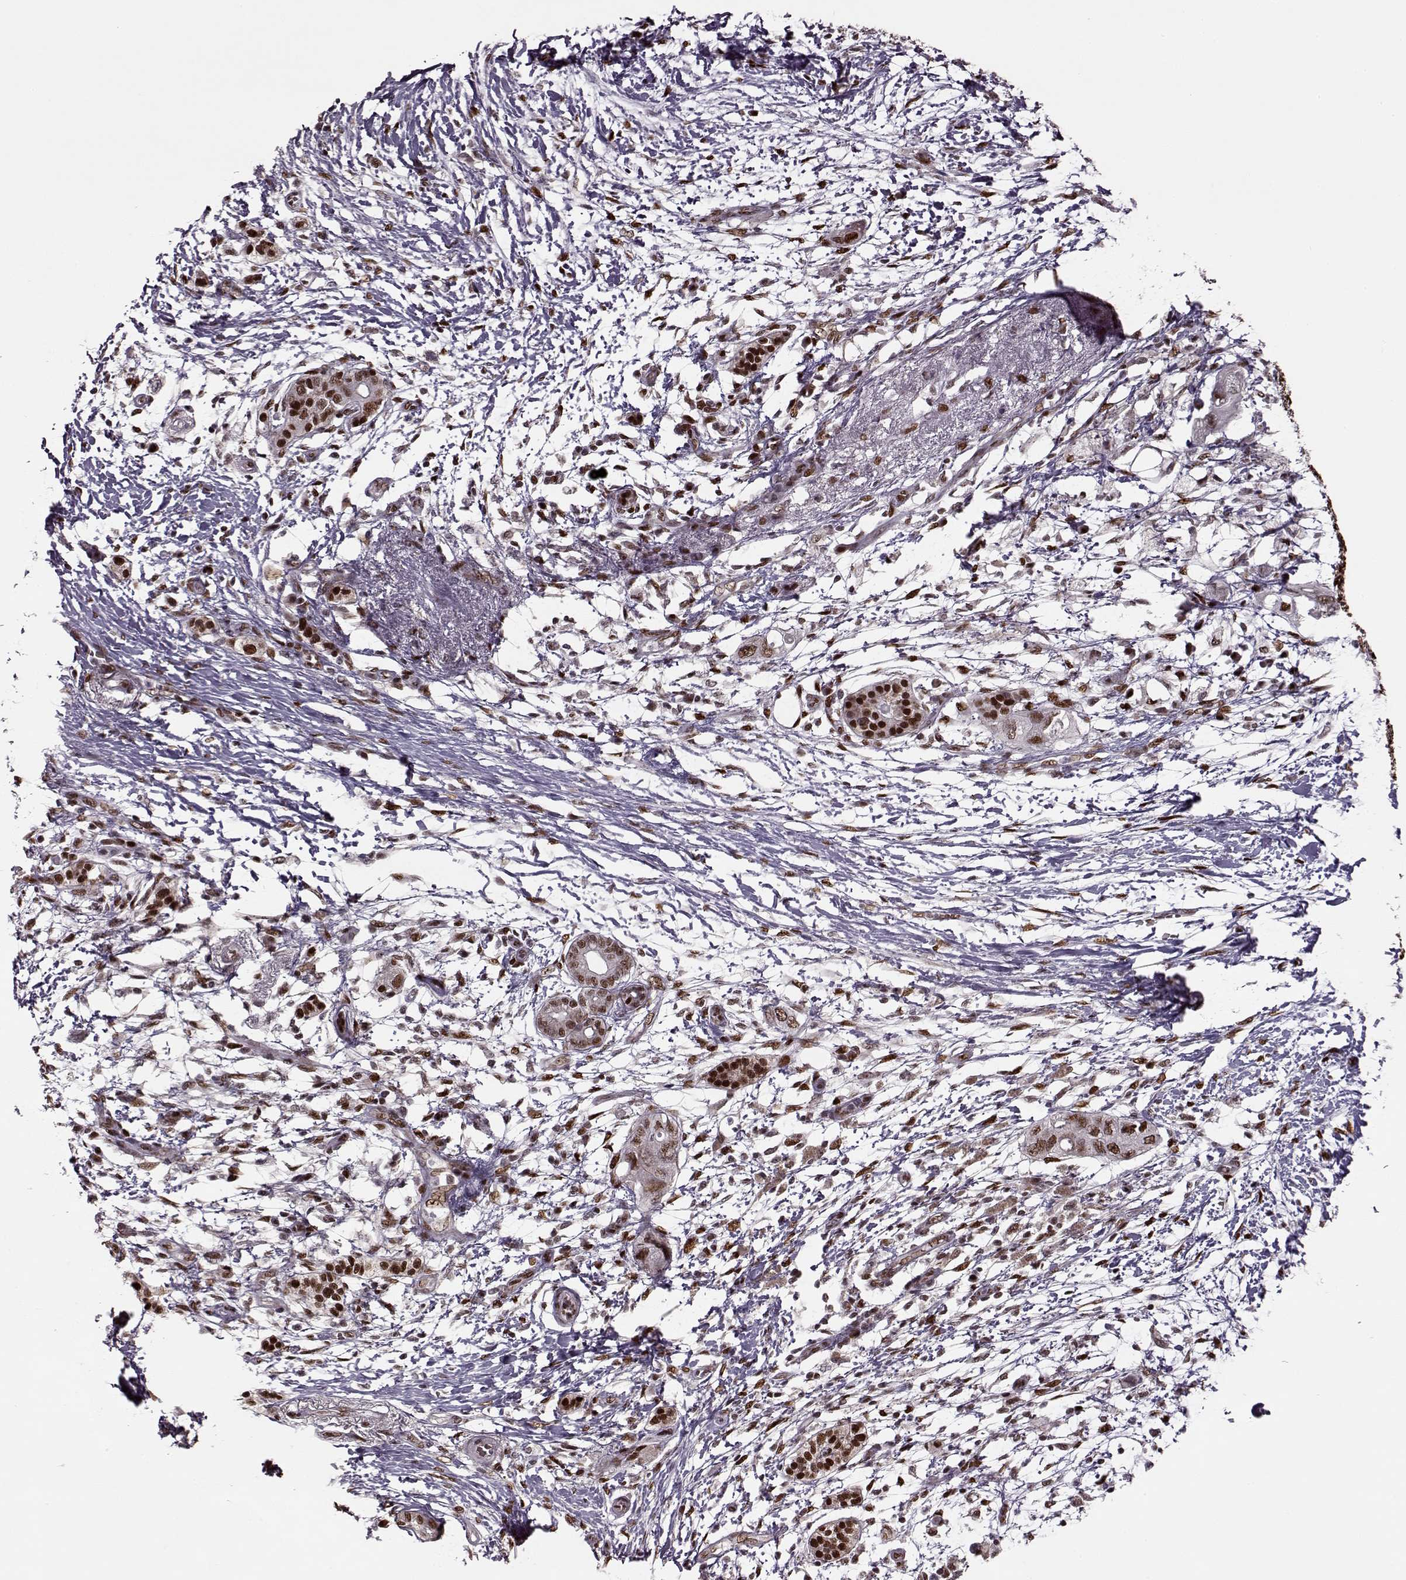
{"staining": {"intensity": "moderate", "quantity": ">75%", "location": "nuclear"}, "tissue": "pancreatic cancer", "cell_type": "Tumor cells", "image_type": "cancer", "snomed": [{"axis": "morphology", "description": "Adenocarcinoma, NOS"}, {"axis": "topography", "description": "Pancreas"}], "caption": "Immunohistochemistry staining of pancreatic cancer, which displays medium levels of moderate nuclear expression in about >75% of tumor cells indicating moderate nuclear protein expression. The staining was performed using DAB (3,3'-diaminobenzidine) (brown) for protein detection and nuclei were counterstained in hematoxylin (blue).", "gene": "FTO", "patient": {"sex": "female", "age": 72}}